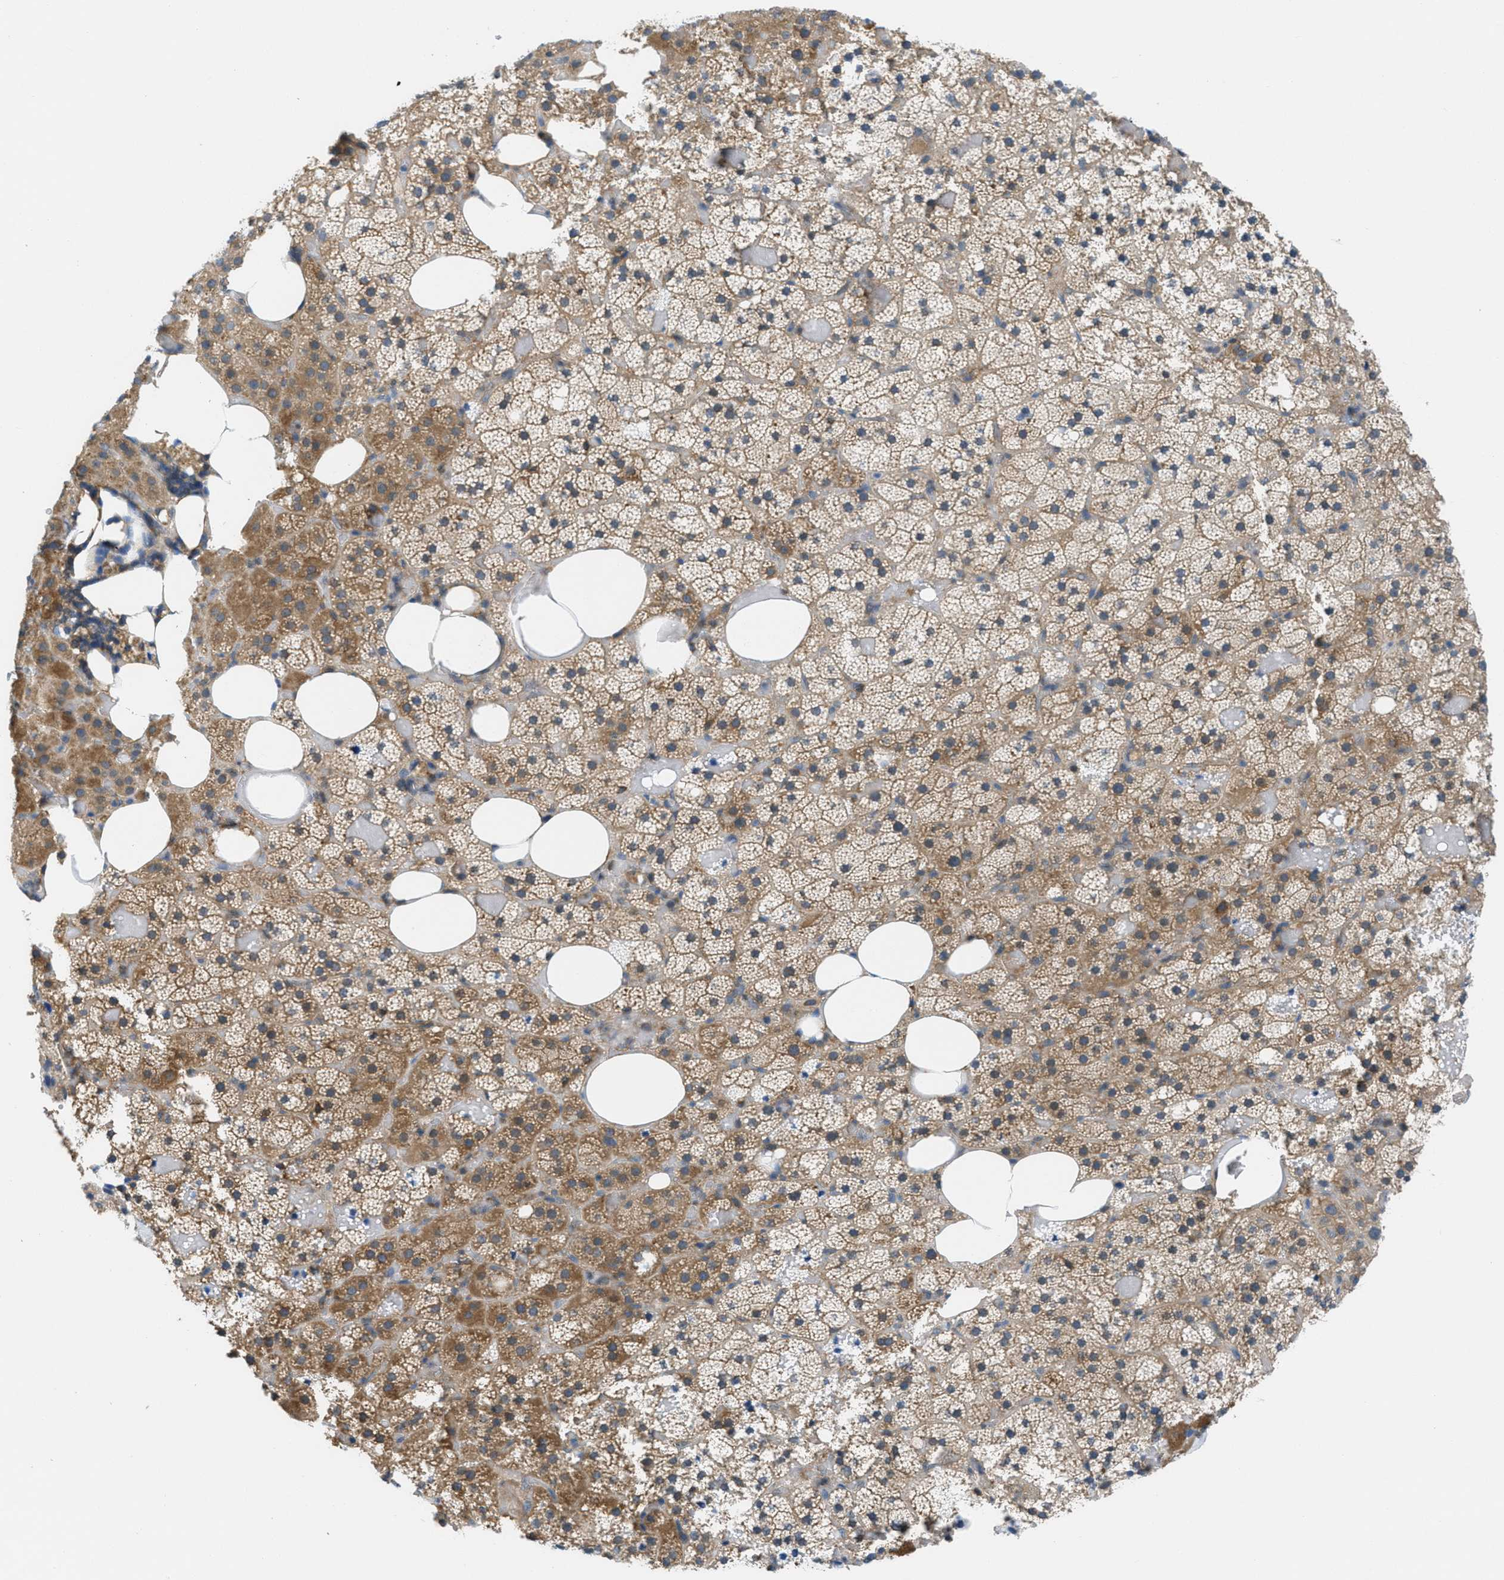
{"staining": {"intensity": "moderate", "quantity": ">75%", "location": "cytoplasmic/membranous"}, "tissue": "adrenal gland", "cell_type": "Glandular cells", "image_type": "normal", "snomed": [{"axis": "morphology", "description": "Normal tissue, NOS"}, {"axis": "topography", "description": "Adrenal gland"}], "caption": "A medium amount of moderate cytoplasmic/membranous positivity is identified in approximately >75% of glandular cells in unremarkable adrenal gland. (Brightfield microscopy of DAB IHC at high magnification).", "gene": "PIP5K1C", "patient": {"sex": "female", "age": 59}}